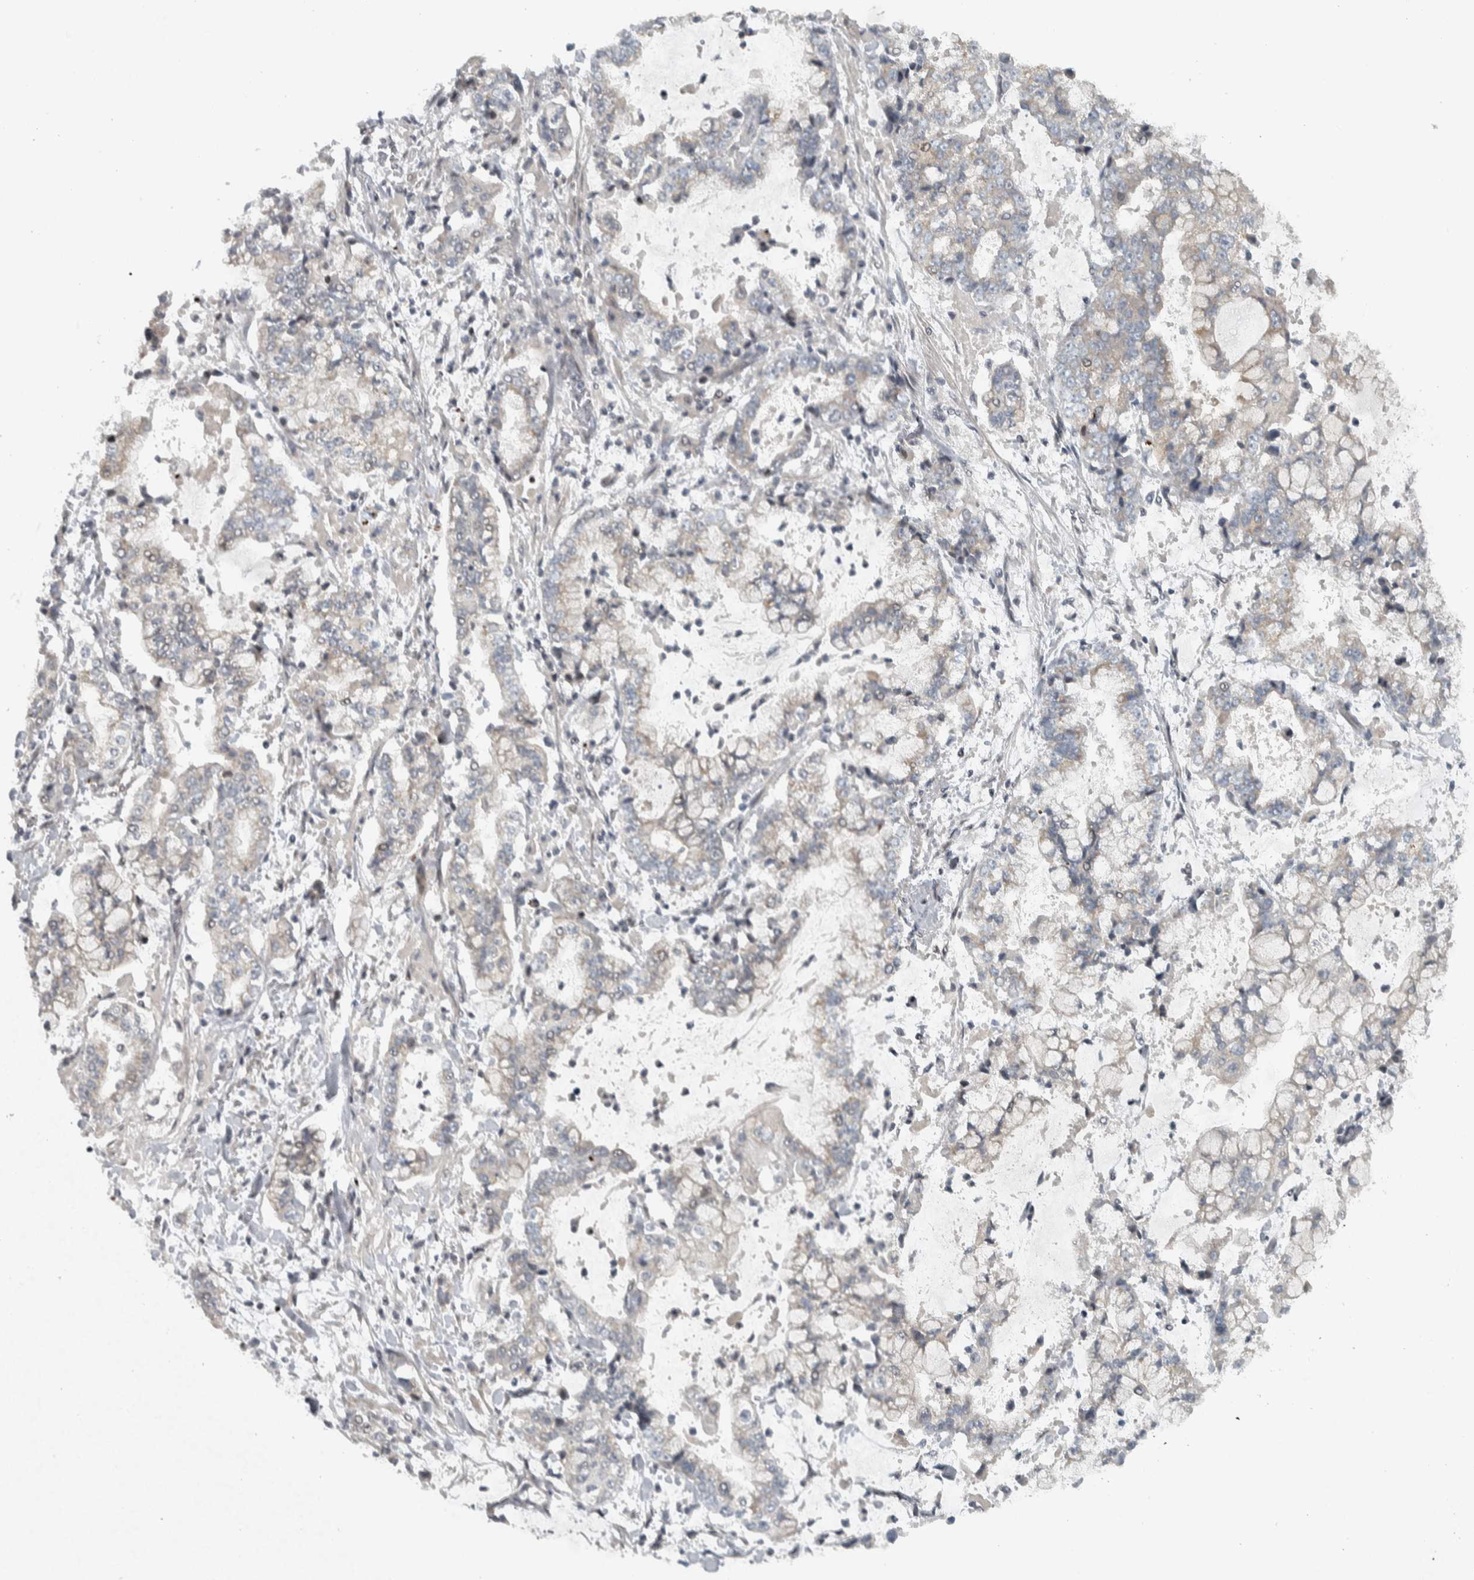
{"staining": {"intensity": "weak", "quantity": "<25%", "location": "cytoplasmic/membranous"}, "tissue": "stomach cancer", "cell_type": "Tumor cells", "image_type": "cancer", "snomed": [{"axis": "morphology", "description": "Adenocarcinoma, NOS"}, {"axis": "topography", "description": "Stomach"}], "caption": "IHC micrograph of stomach cancer (adenocarcinoma) stained for a protein (brown), which exhibits no staining in tumor cells.", "gene": "NAPG", "patient": {"sex": "male", "age": 76}}